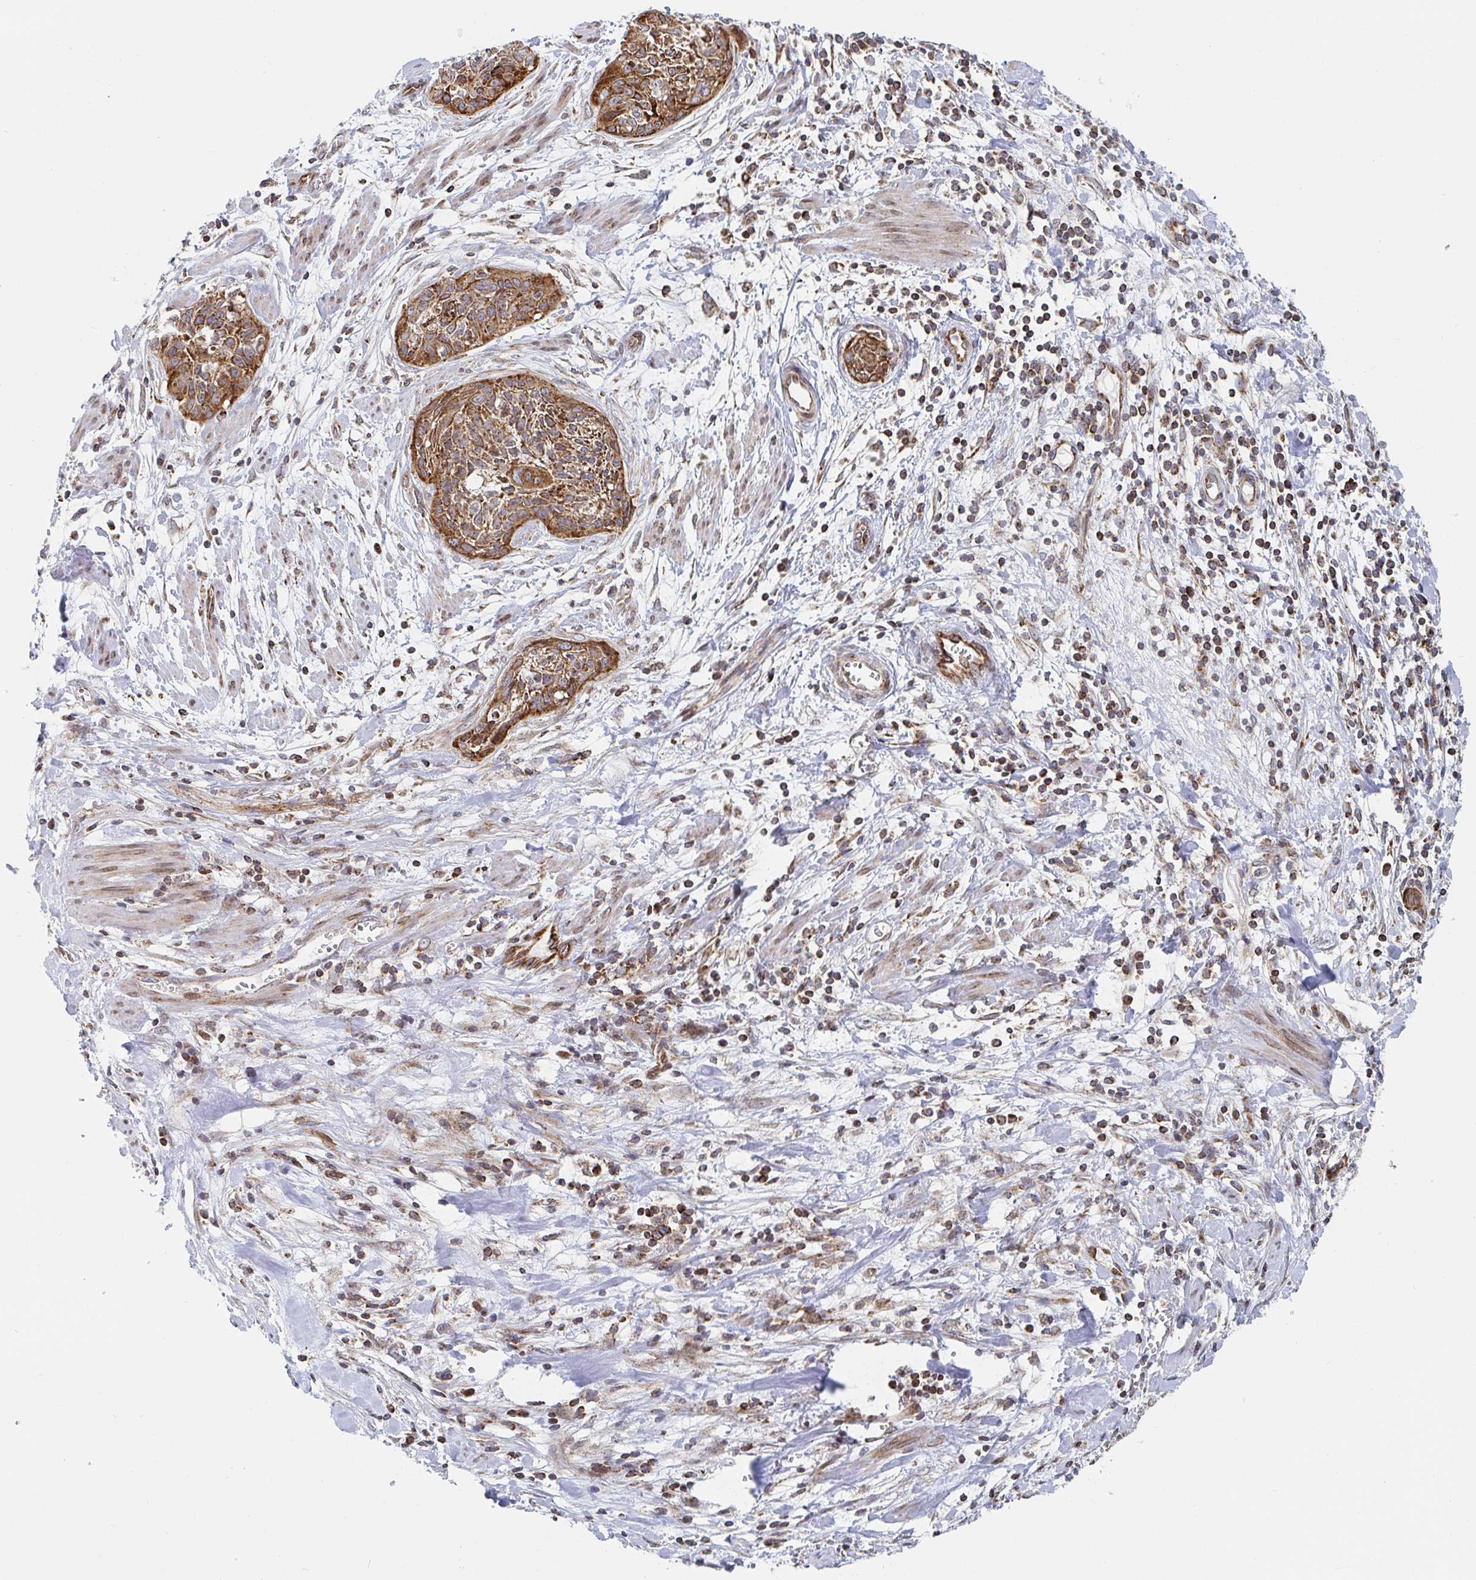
{"staining": {"intensity": "moderate", "quantity": ">75%", "location": "cytoplasmic/membranous"}, "tissue": "cervical cancer", "cell_type": "Tumor cells", "image_type": "cancer", "snomed": [{"axis": "morphology", "description": "Squamous cell carcinoma, NOS"}, {"axis": "topography", "description": "Cervix"}], "caption": "This histopathology image exhibits cervical cancer stained with immunohistochemistry to label a protein in brown. The cytoplasmic/membranous of tumor cells show moderate positivity for the protein. Nuclei are counter-stained blue.", "gene": "STARD8", "patient": {"sex": "female", "age": 55}}